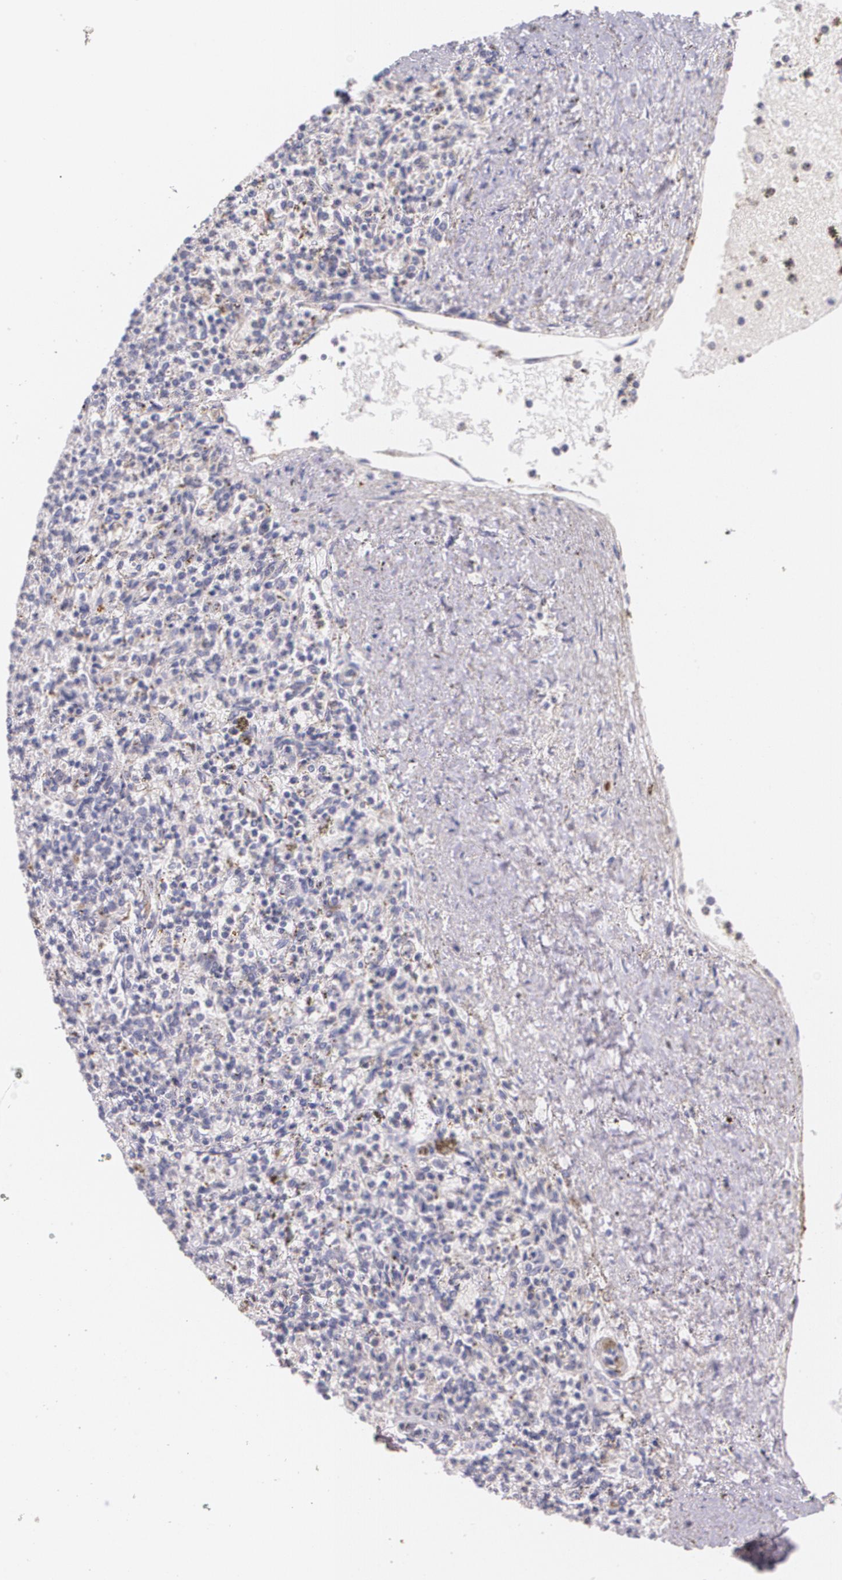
{"staining": {"intensity": "weak", "quantity": "<25%", "location": "cytoplasmic/membranous"}, "tissue": "spleen", "cell_type": "Cells in red pulp", "image_type": "normal", "snomed": [{"axis": "morphology", "description": "Normal tissue, NOS"}, {"axis": "topography", "description": "Spleen"}], "caption": "High power microscopy micrograph of an immunohistochemistry image of benign spleen, revealing no significant positivity in cells in red pulp. (DAB (3,3'-diaminobenzidine) immunohistochemistry (IHC) with hematoxylin counter stain).", "gene": "TM4SF1", "patient": {"sex": "male", "age": 72}}